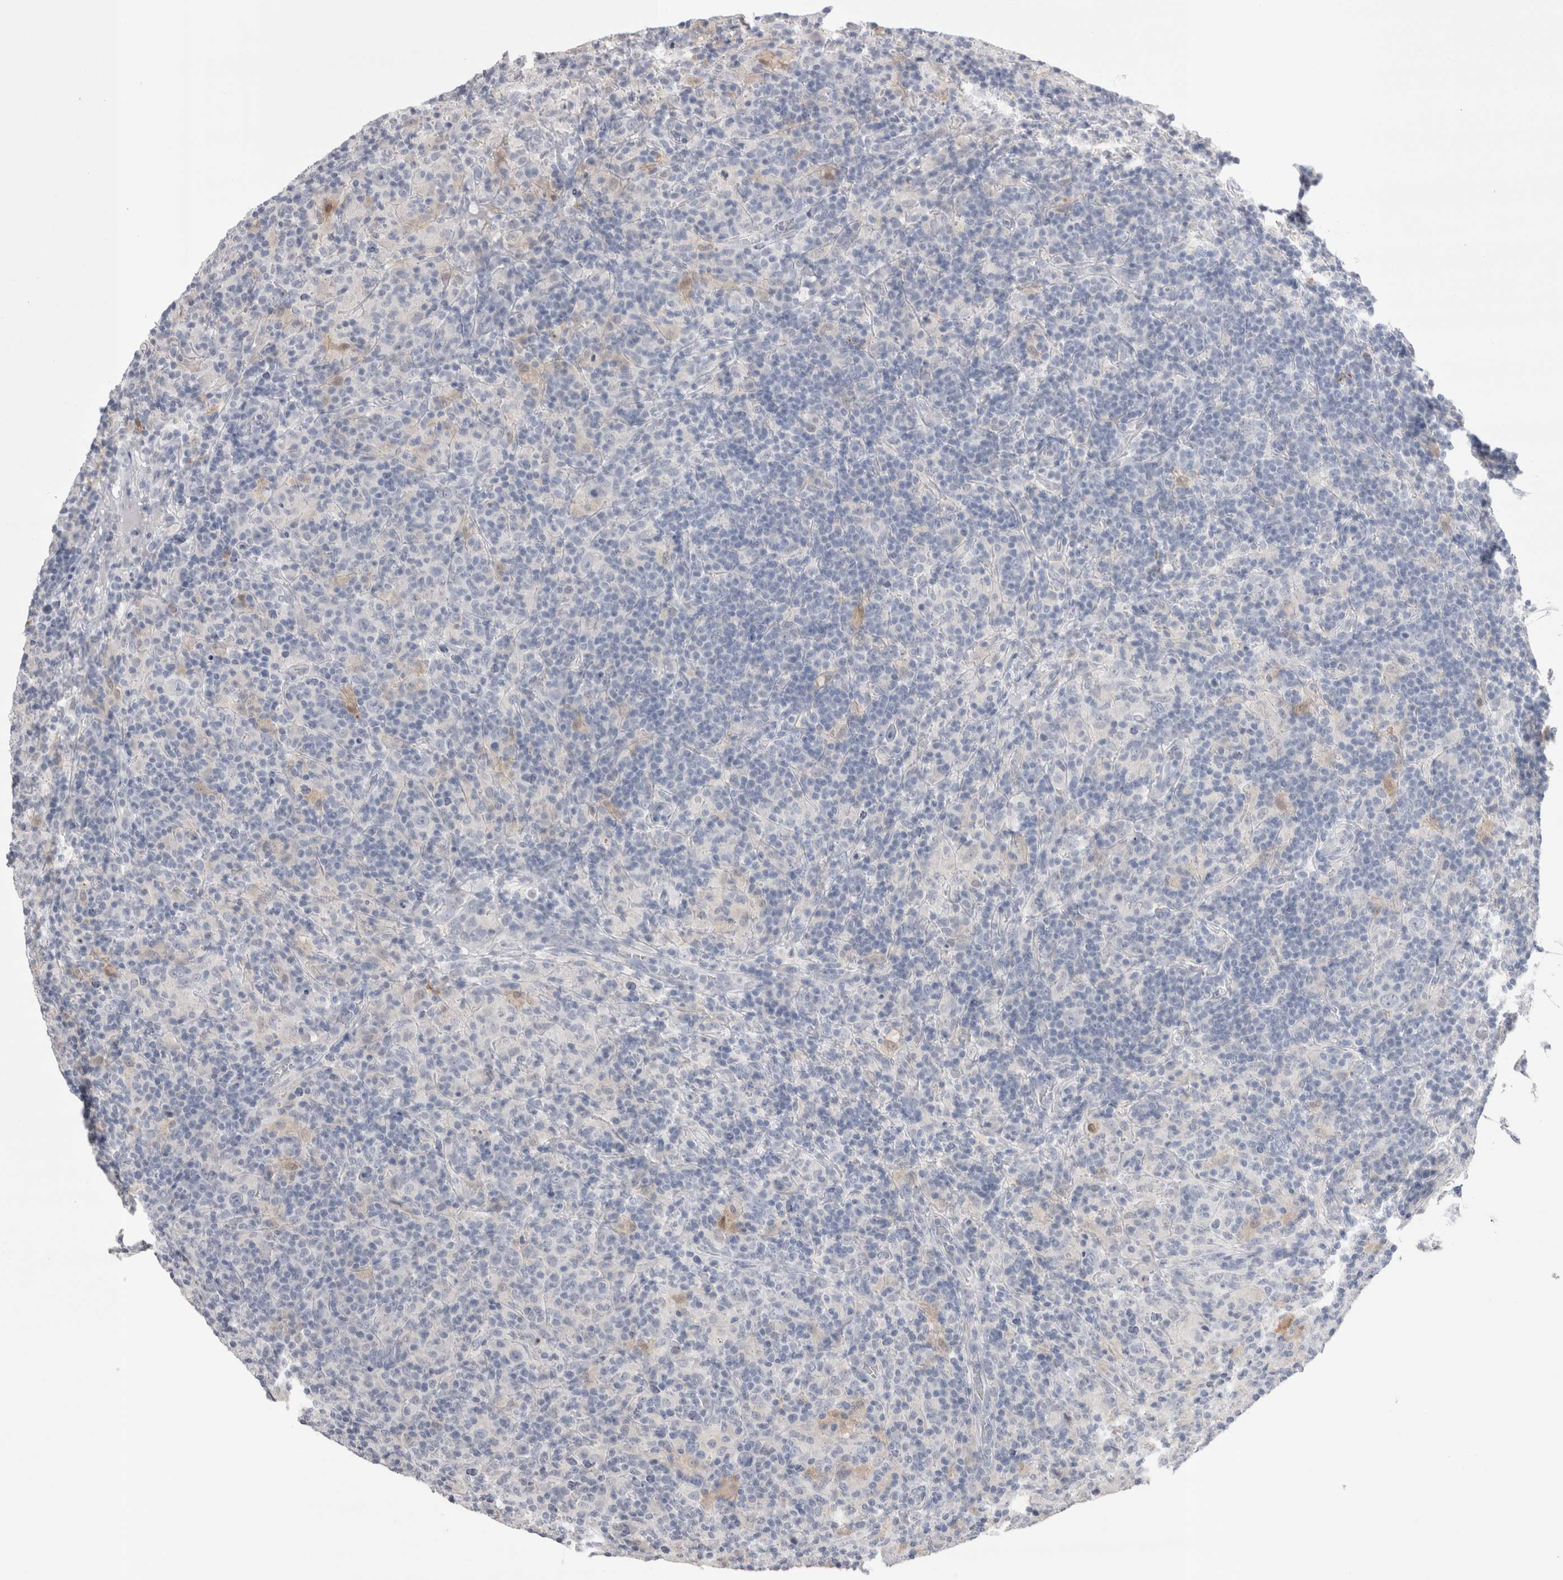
{"staining": {"intensity": "negative", "quantity": "none", "location": "none"}, "tissue": "lymphoma", "cell_type": "Tumor cells", "image_type": "cancer", "snomed": [{"axis": "morphology", "description": "Hodgkin's disease, NOS"}, {"axis": "topography", "description": "Lymph node"}], "caption": "IHC histopathology image of Hodgkin's disease stained for a protein (brown), which displays no positivity in tumor cells.", "gene": "SUCNR1", "patient": {"sex": "male", "age": 70}}